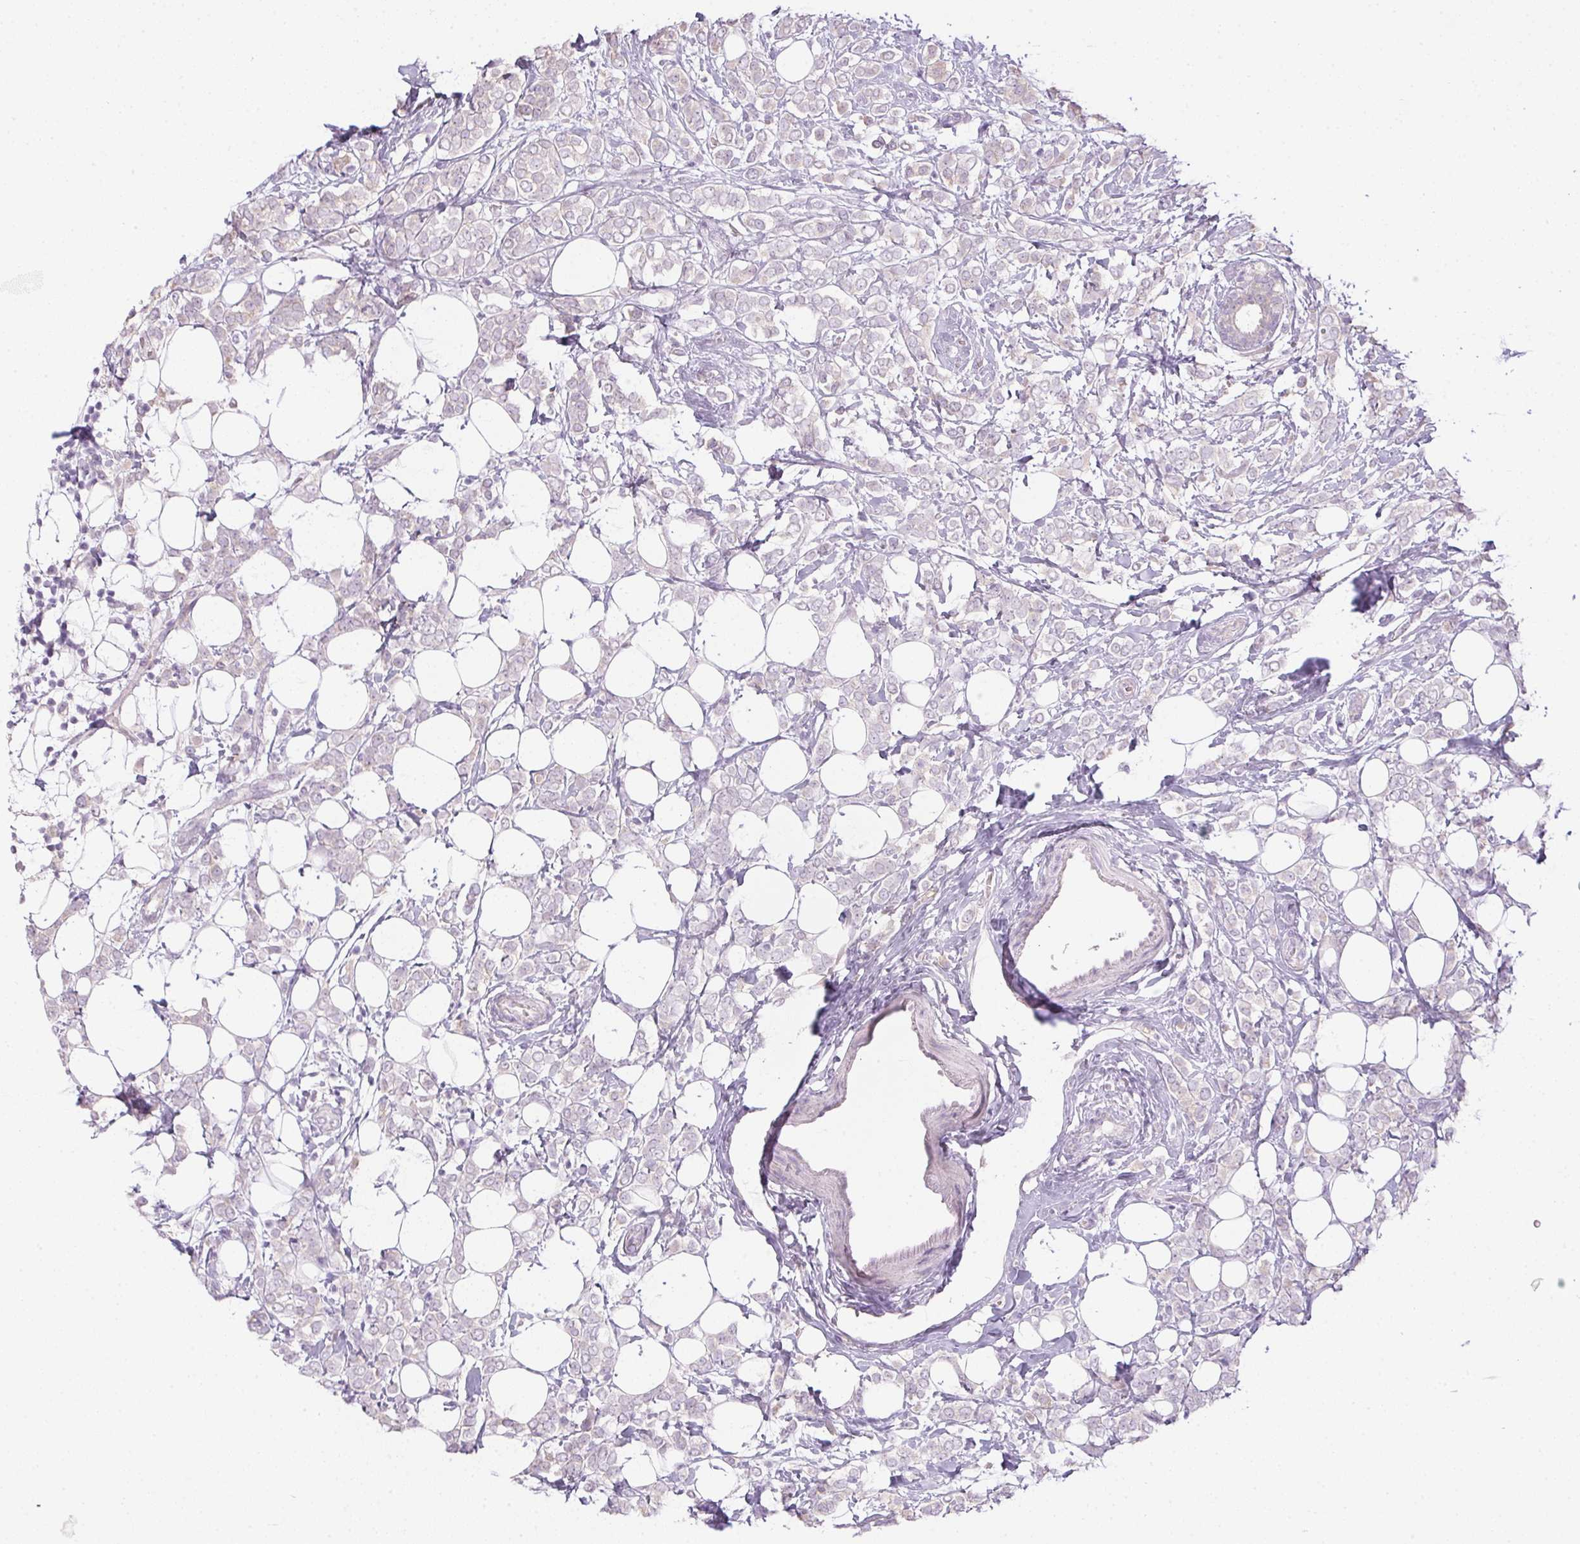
{"staining": {"intensity": "negative", "quantity": "none", "location": "none"}, "tissue": "breast cancer", "cell_type": "Tumor cells", "image_type": "cancer", "snomed": [{"axis": "morphology", "description": "Lobular carcinoma"}, {"axis": "topography", "description": "Breast"}], "caption": "Protein analysis of lobular carcinoma (breast) reveals no significant positivity in tumor cells. (DAB (3,3'-diaminobenzidine) IHC with hematoxylin counter stain).", "gene": "CTCFL", "patient": {"sex": "female", "age": 49}}